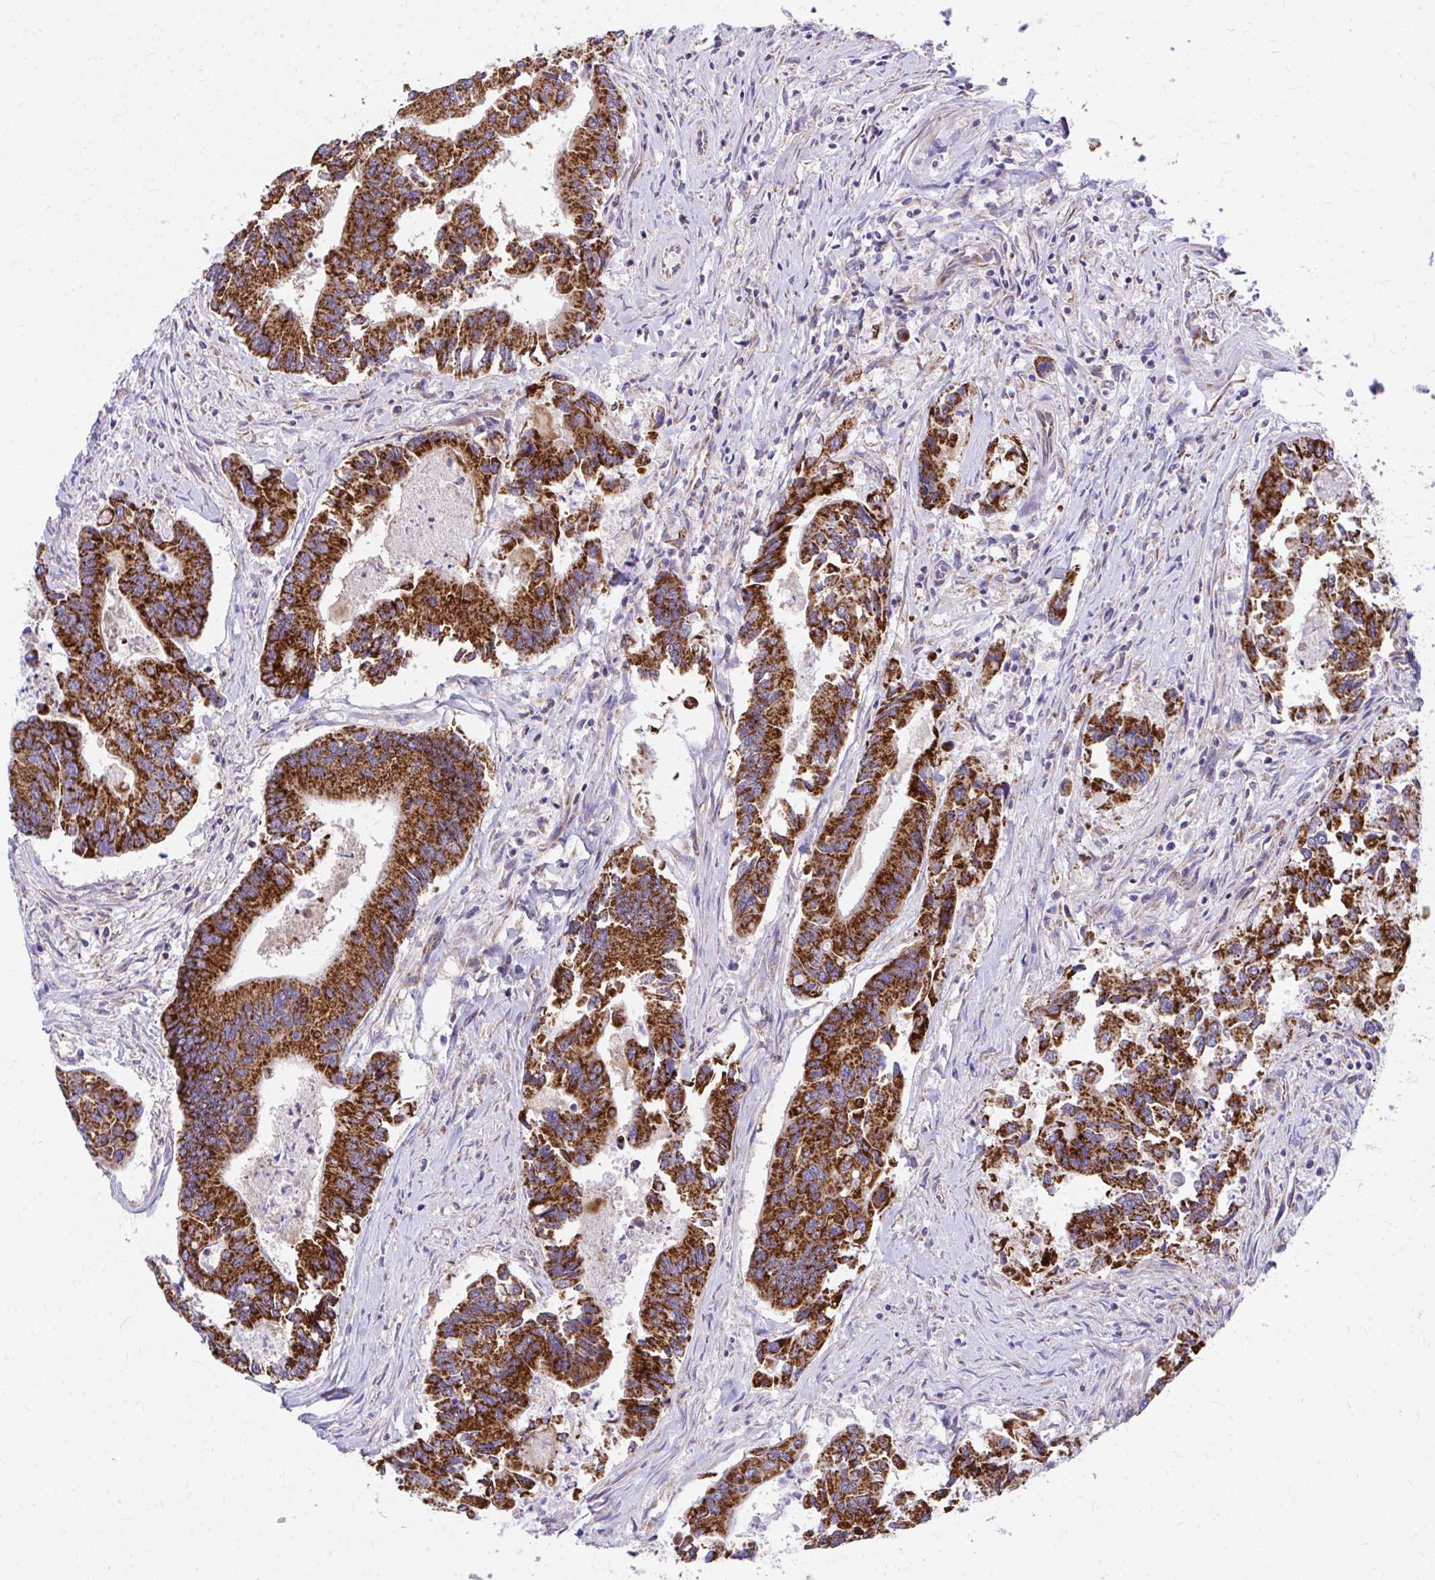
{"staining": {"intensity": "strong", "quantity": ">75%", "location": "cytoplasmic/membranous"}, "tissue": "colorectal cancer", "cell_type": "Tumor cells", "image_type": "cancer", "snomed": [{"axis": "morphology", "description": "Adenocarcinoma, NOS"}, {"axis": "topography", "description": "Colon"}], "caption": "Immunohistochemical staining of human colorectal cancer (adenocarcinoma) exhibits strong cytoplasmic/membranous protein staining in approximately >75% of tumor cells. Immunohistochemistry (ihc) stains the protein of interest in brown and the nuclei are stained blue.", "gene": "MRPL19", "patient": {"sex": "female", "age": 67}}